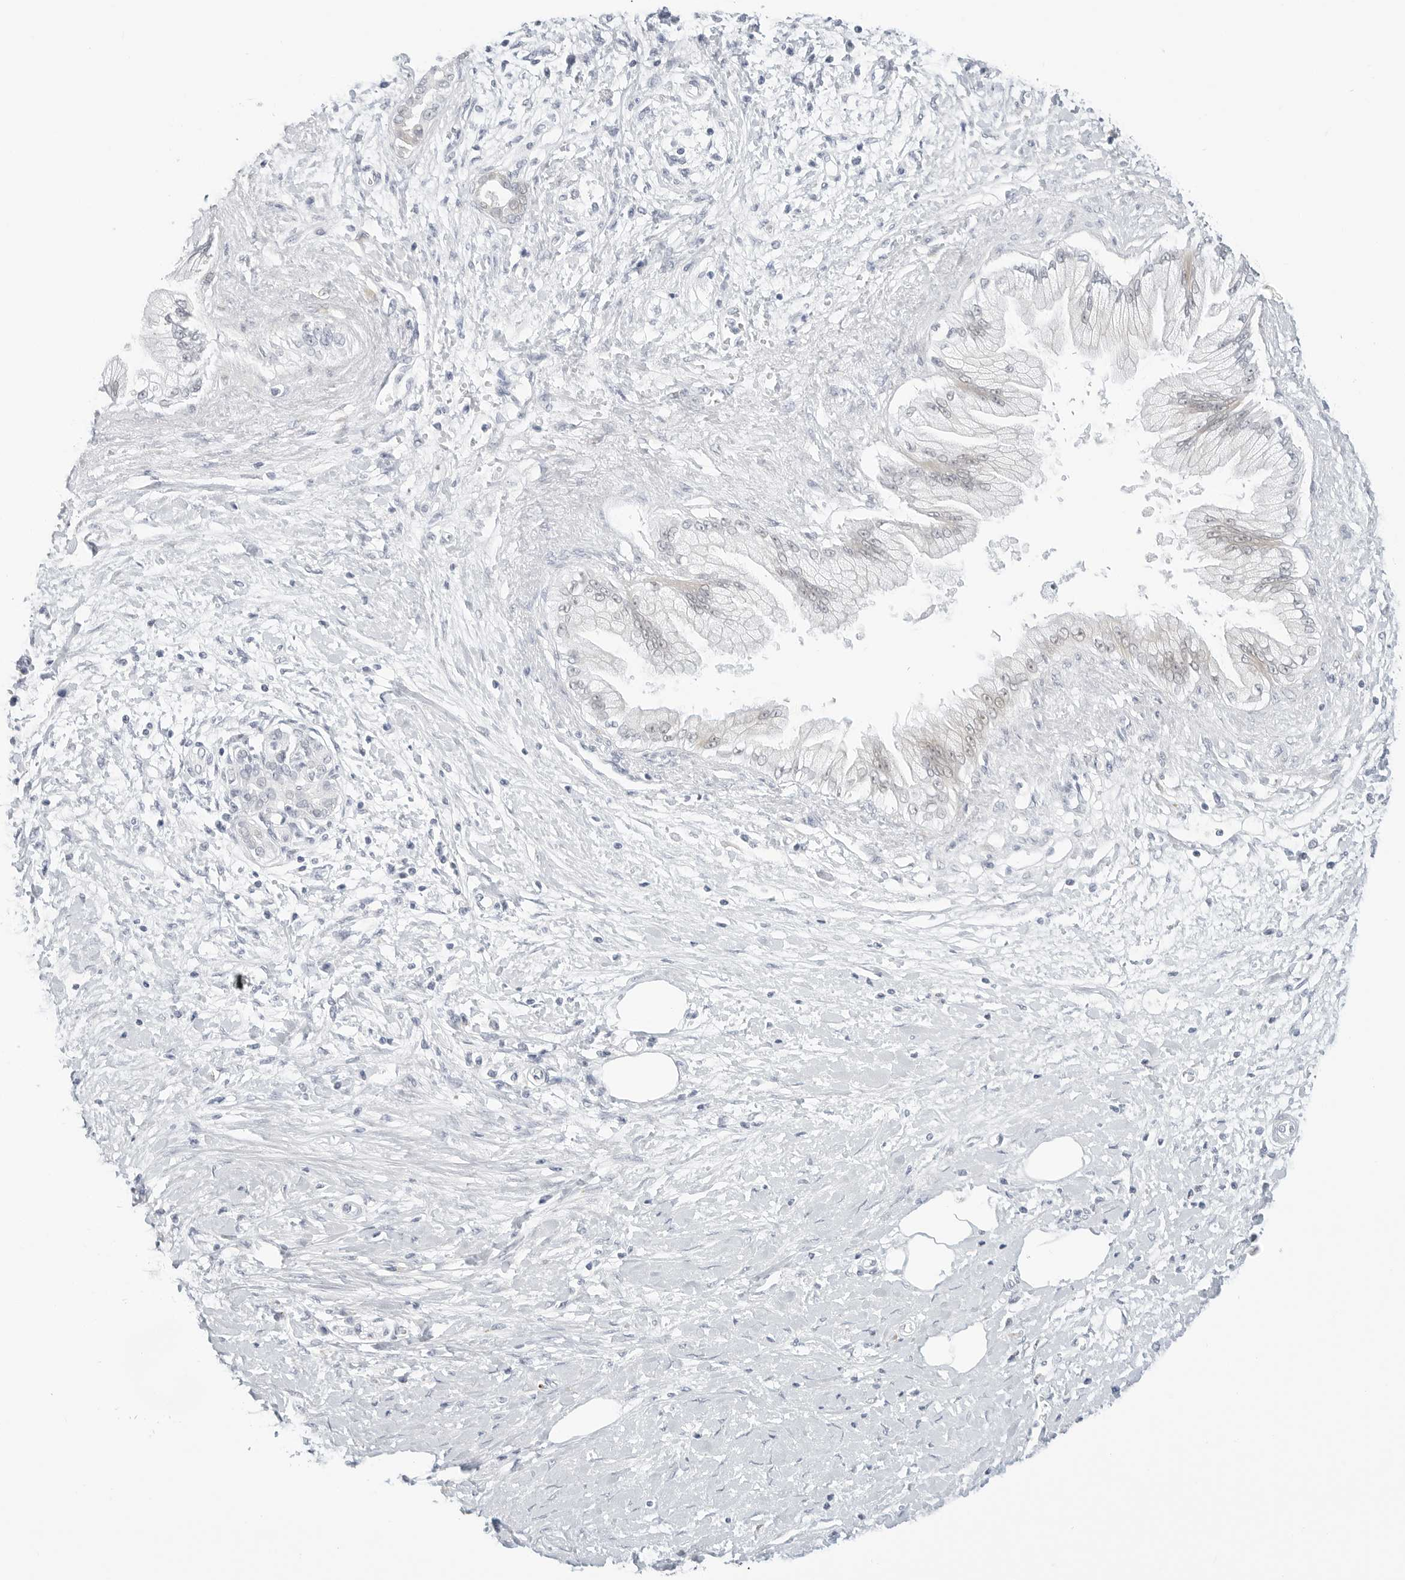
{"staining": {"intensity": "negative", "quantity": "none", "location": "none"}, "tissue": "pancreatic cancer", "cell_type": "Tumor cells", "image_type": "cancer", "snomed": [{"axis": "morphology", "description": "Adenocarcinoma, NOS"}, {"axis": "topography", "description": "Pancreas"}], "caption": "Tumor cells are negative for brown protein staining in adenocarcinoma (pancreatic).", "gene": "TSEN2", "patient": {"sex": "male", "age": 58}}